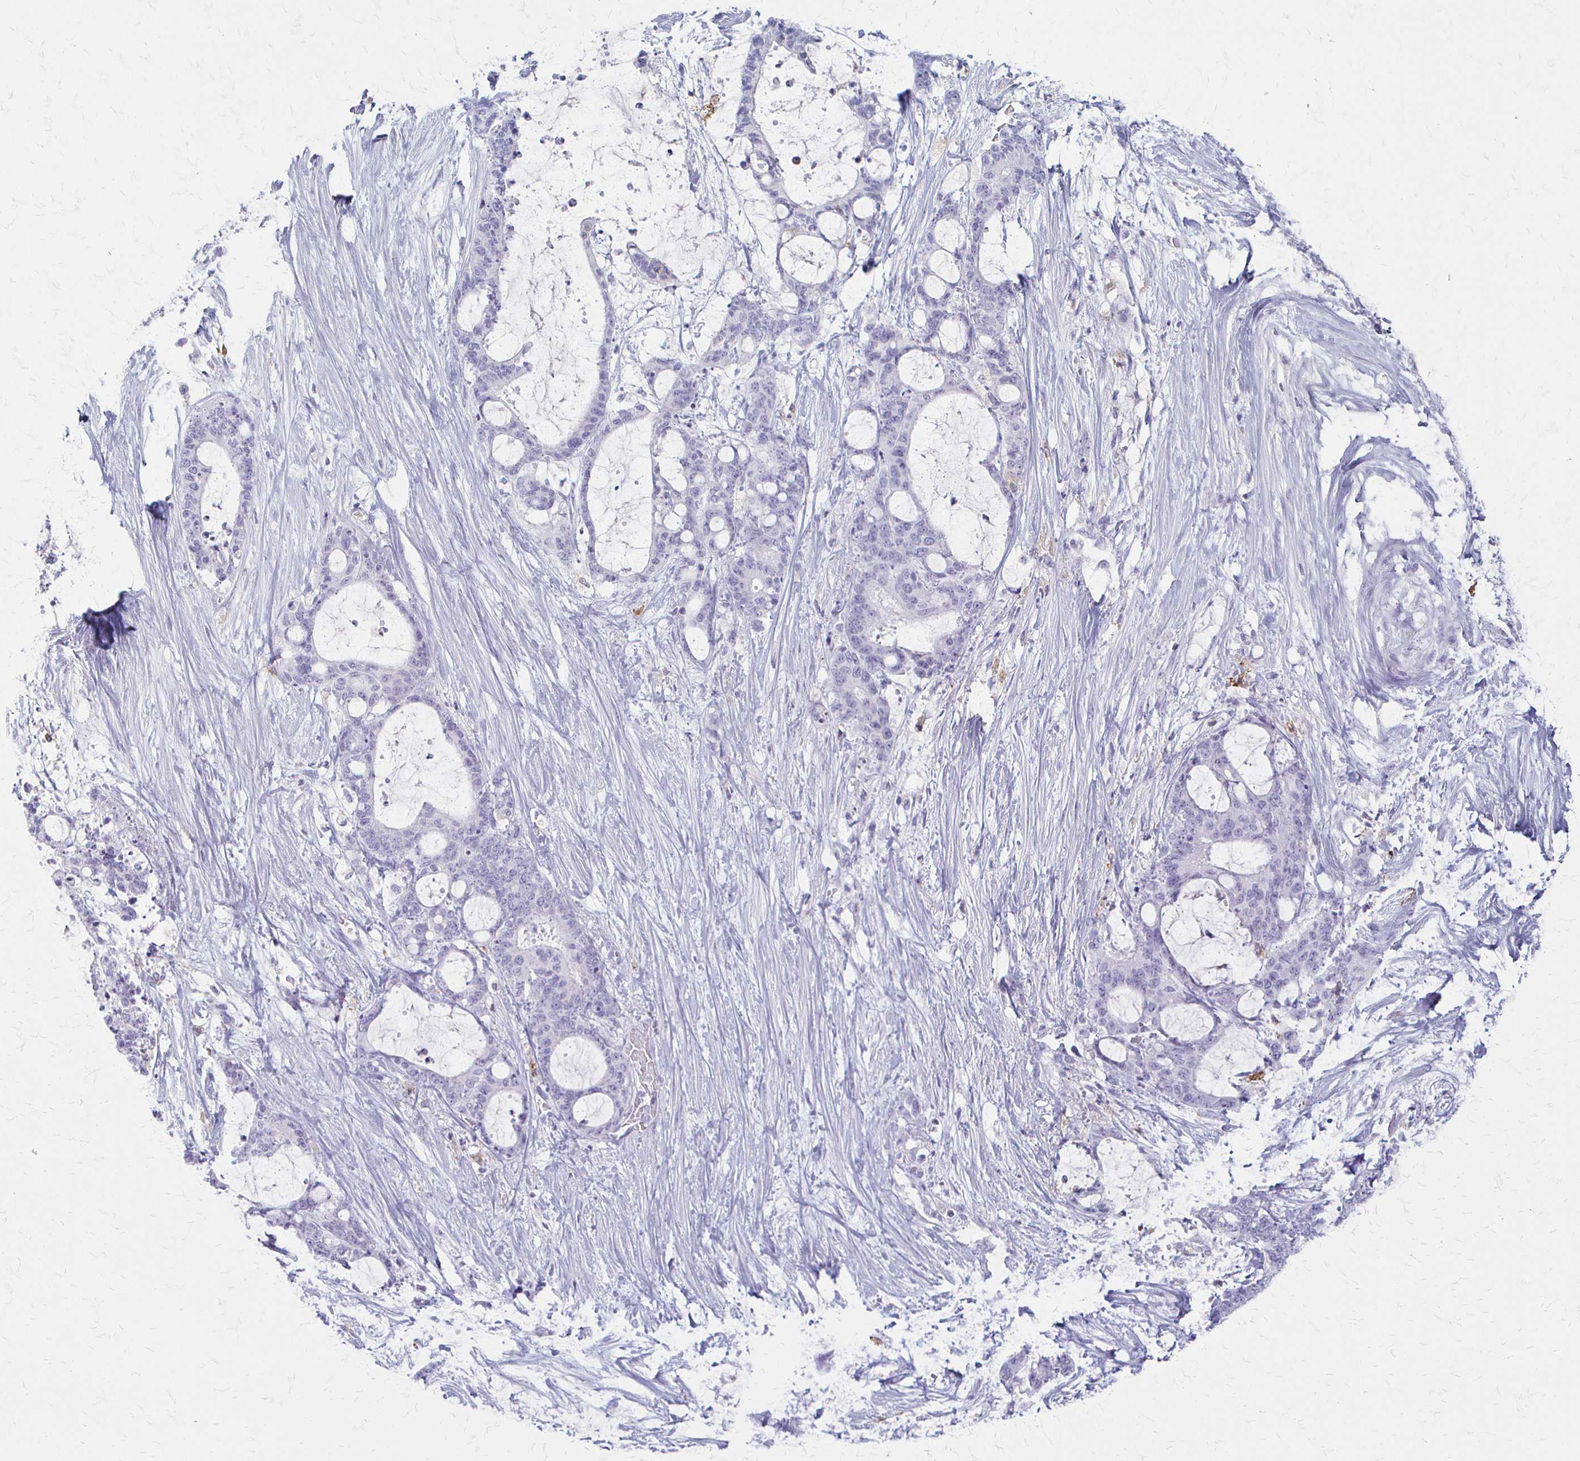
{"staining": {"intensity": "negative", "quantity": "none", "location": "none"}, "tissue": "liver cancer", "cell_type": "Tumor cells", "image_type": "cancer", "snomed": [{"axis": "morphology", "description": "Normal tissue, NOS"}, {"axis": "morphology", "description": "Cholangiocarcinoma"}, {"axis": "topography", "description": "Liver"}, {"axis": "topography", "description": "Peripheral nerve tissue"}], "caption": "The histopathology image shows no staining of tumor cells in cholangiocarcinoma (liver). (DAB immunohistochemistry (IHC), high magnification).", "gene": "ACP5", "patient": {"sex": "female", "age": 73}}